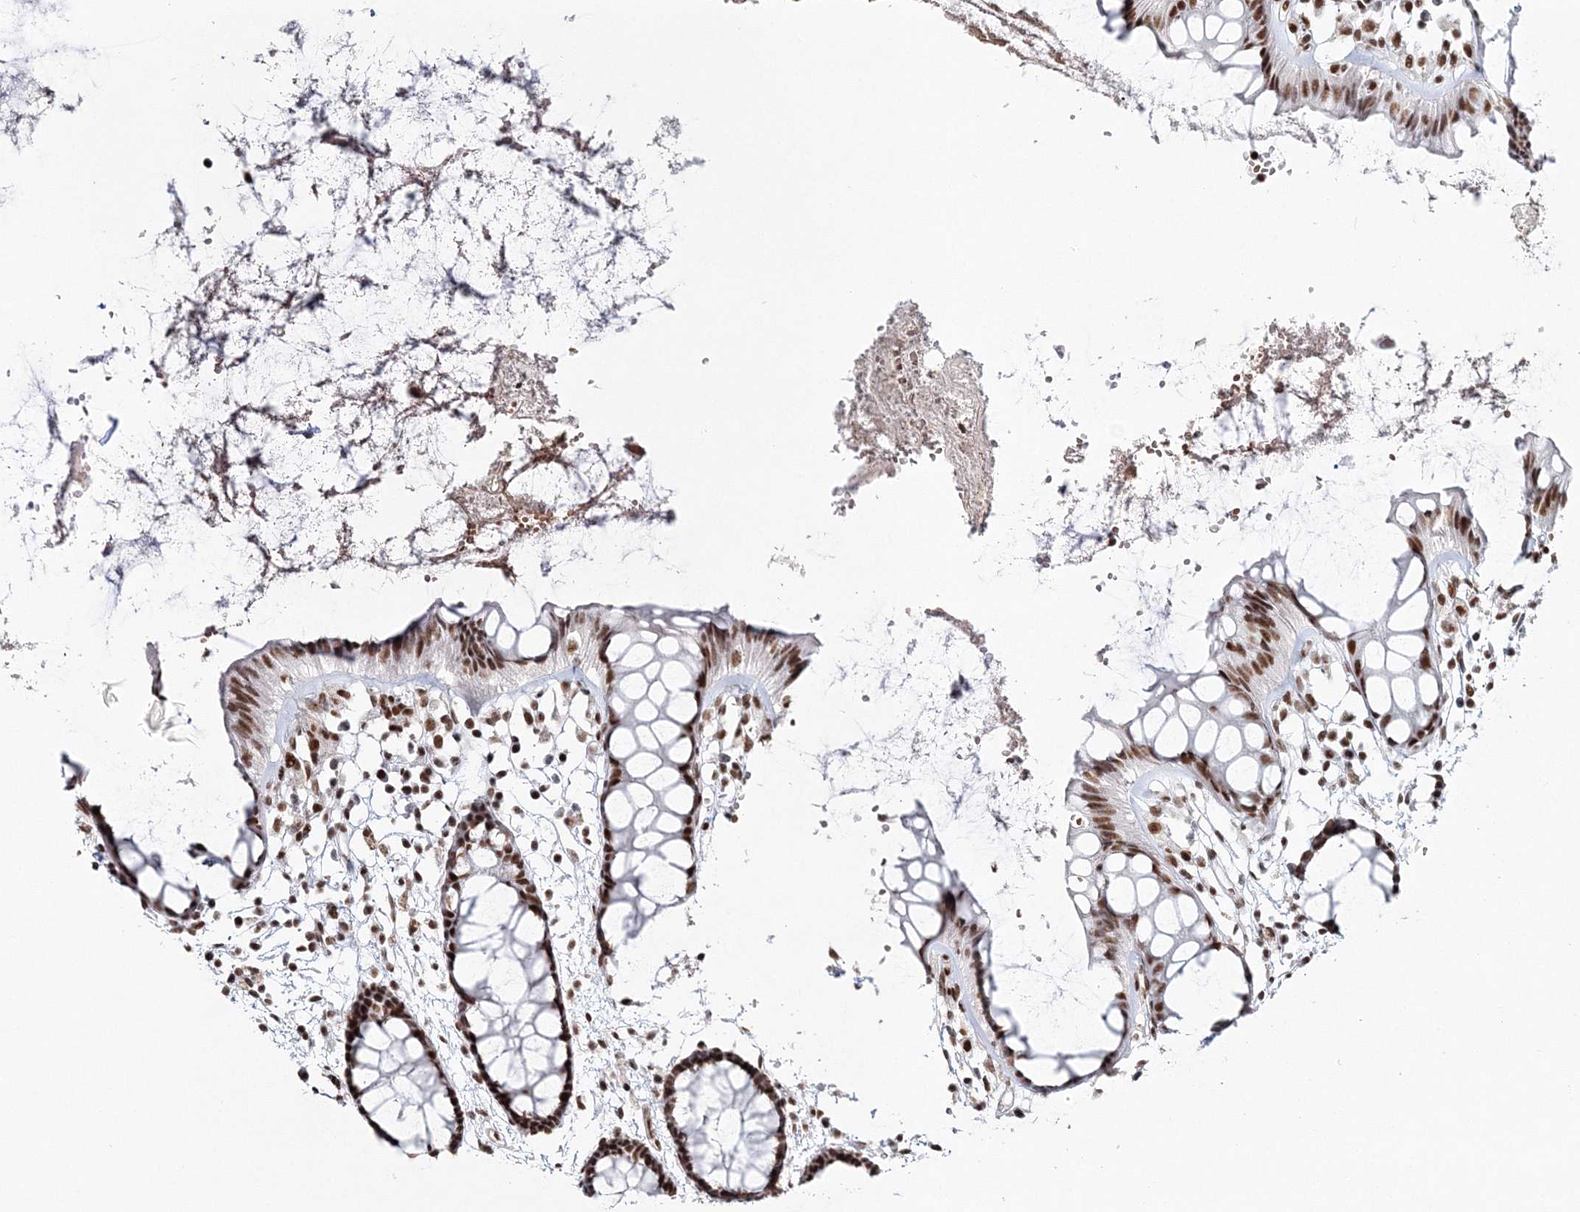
{"staining": {"intensity": "strong", "quantity": ">75%", "location": "nuclear"}, "tissue": "rectum", "cell_type": "Glandular cells", "image_type": "normal", "snomed": [{"axis": "morphology", "description": "Normal tissue, NOS"}, {"axis": "topography", "description": "Rectum"}], "caption": "Immunohistochemical staining of normal human rectum displays strong nuclear protein staining in approximately >75% of glandular cells. (Brightfield microscopy of DAB IHC at high magnification).", "gene": "ENSG00000290315", "patient": {"sex": "female", "age": 66}}